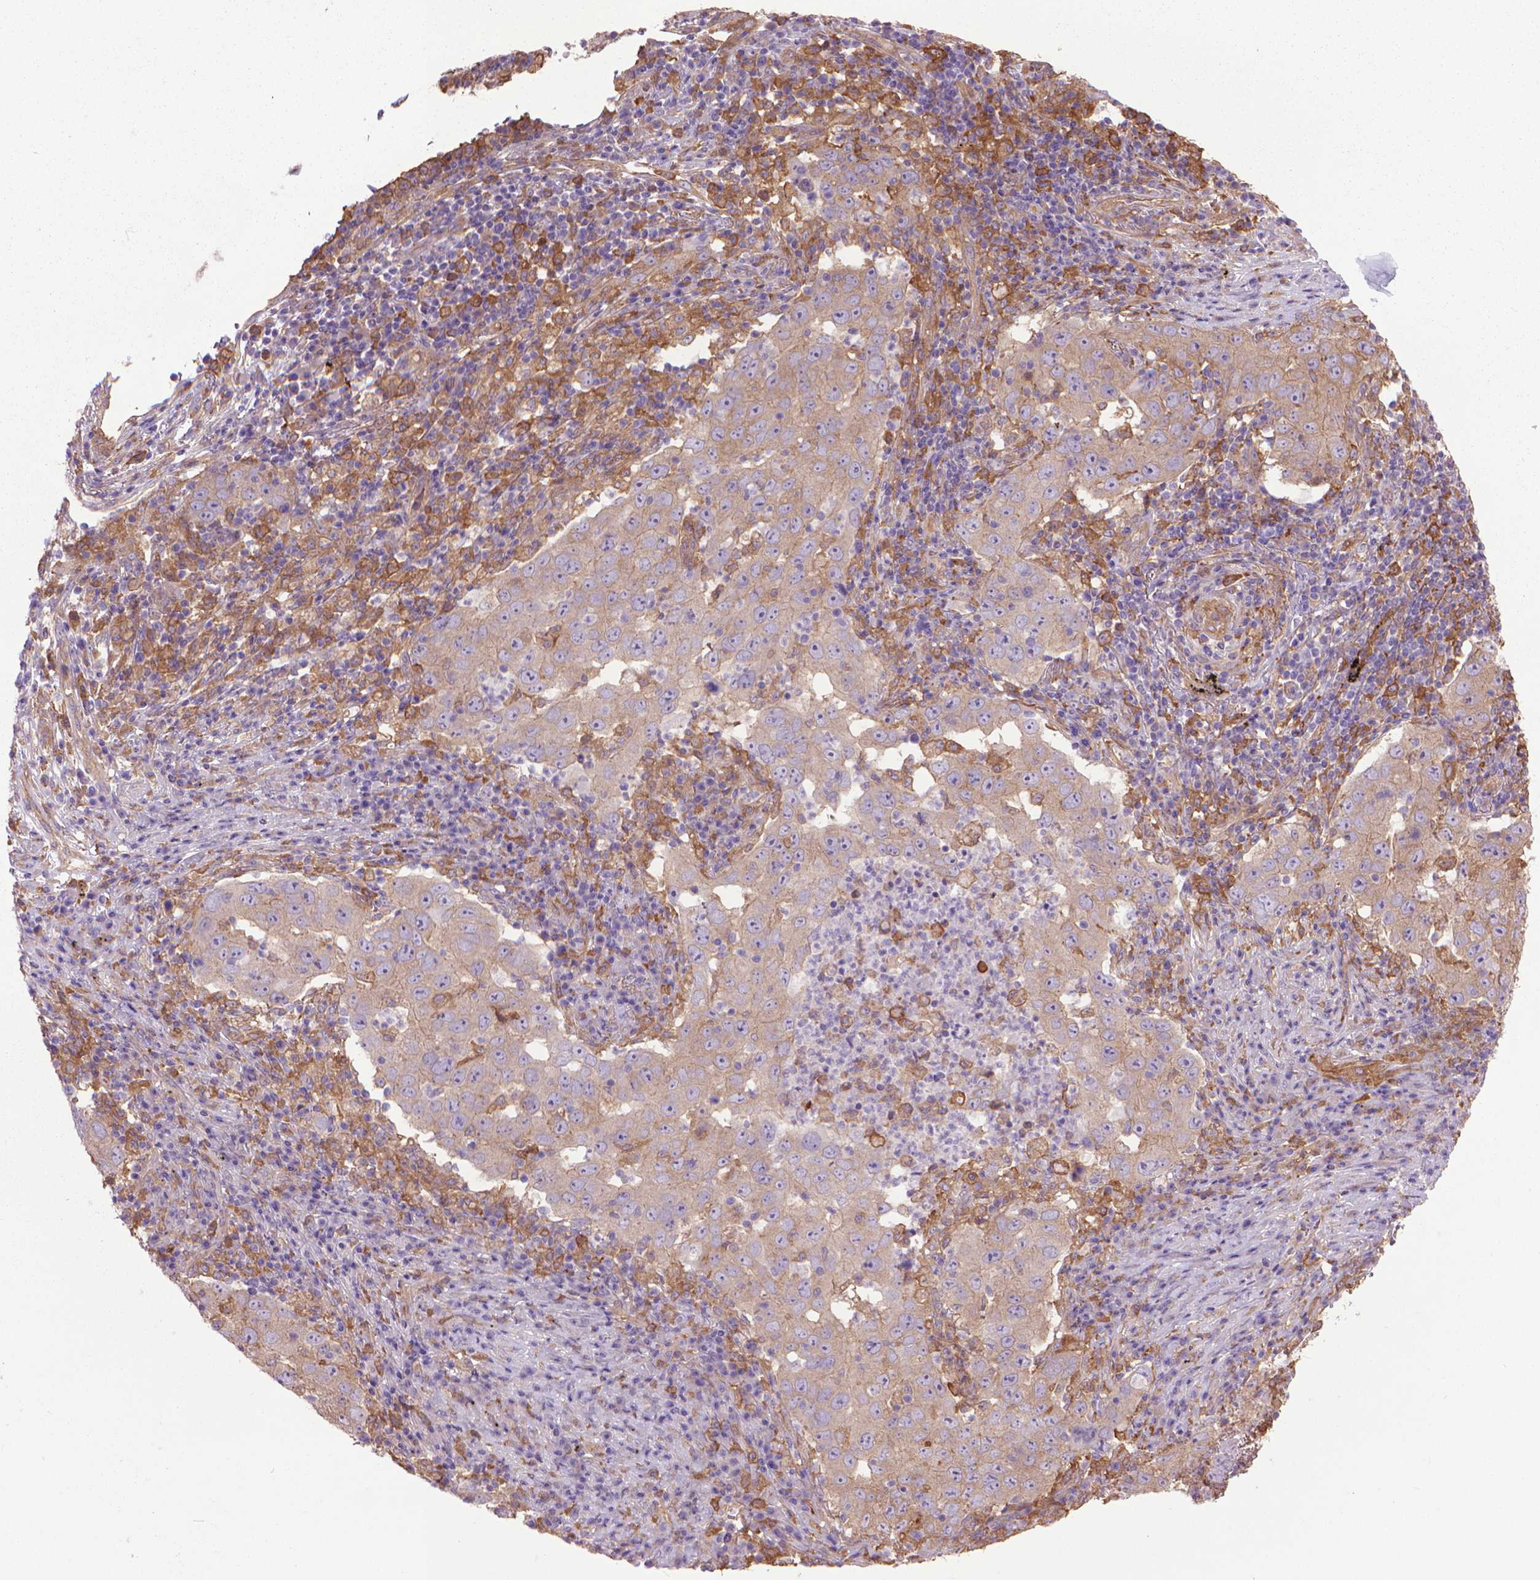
{"staining": {"intensity": "weak", "quantity": "<25%", "location": "cytoplasmic/membranous"}, "tissue": "lung cancer", "cell_type": "Tumor cells", "image_type": "cancer", "snomed": [{"axis": "morphology", "description": "Adenocarcinoma, NOS"}, {"axis": "topography", "description": "Lung"}], "caption": "DAB immunohistochemical staining of human lung cancer reveals no significant staining in tumor cells. (Brightfield microscopy of DAB (3,3'-diaminobenzidine) IHC at high magnification).", "gene": "CORO1B", "patient": {"sex": "male", "age": 73}}